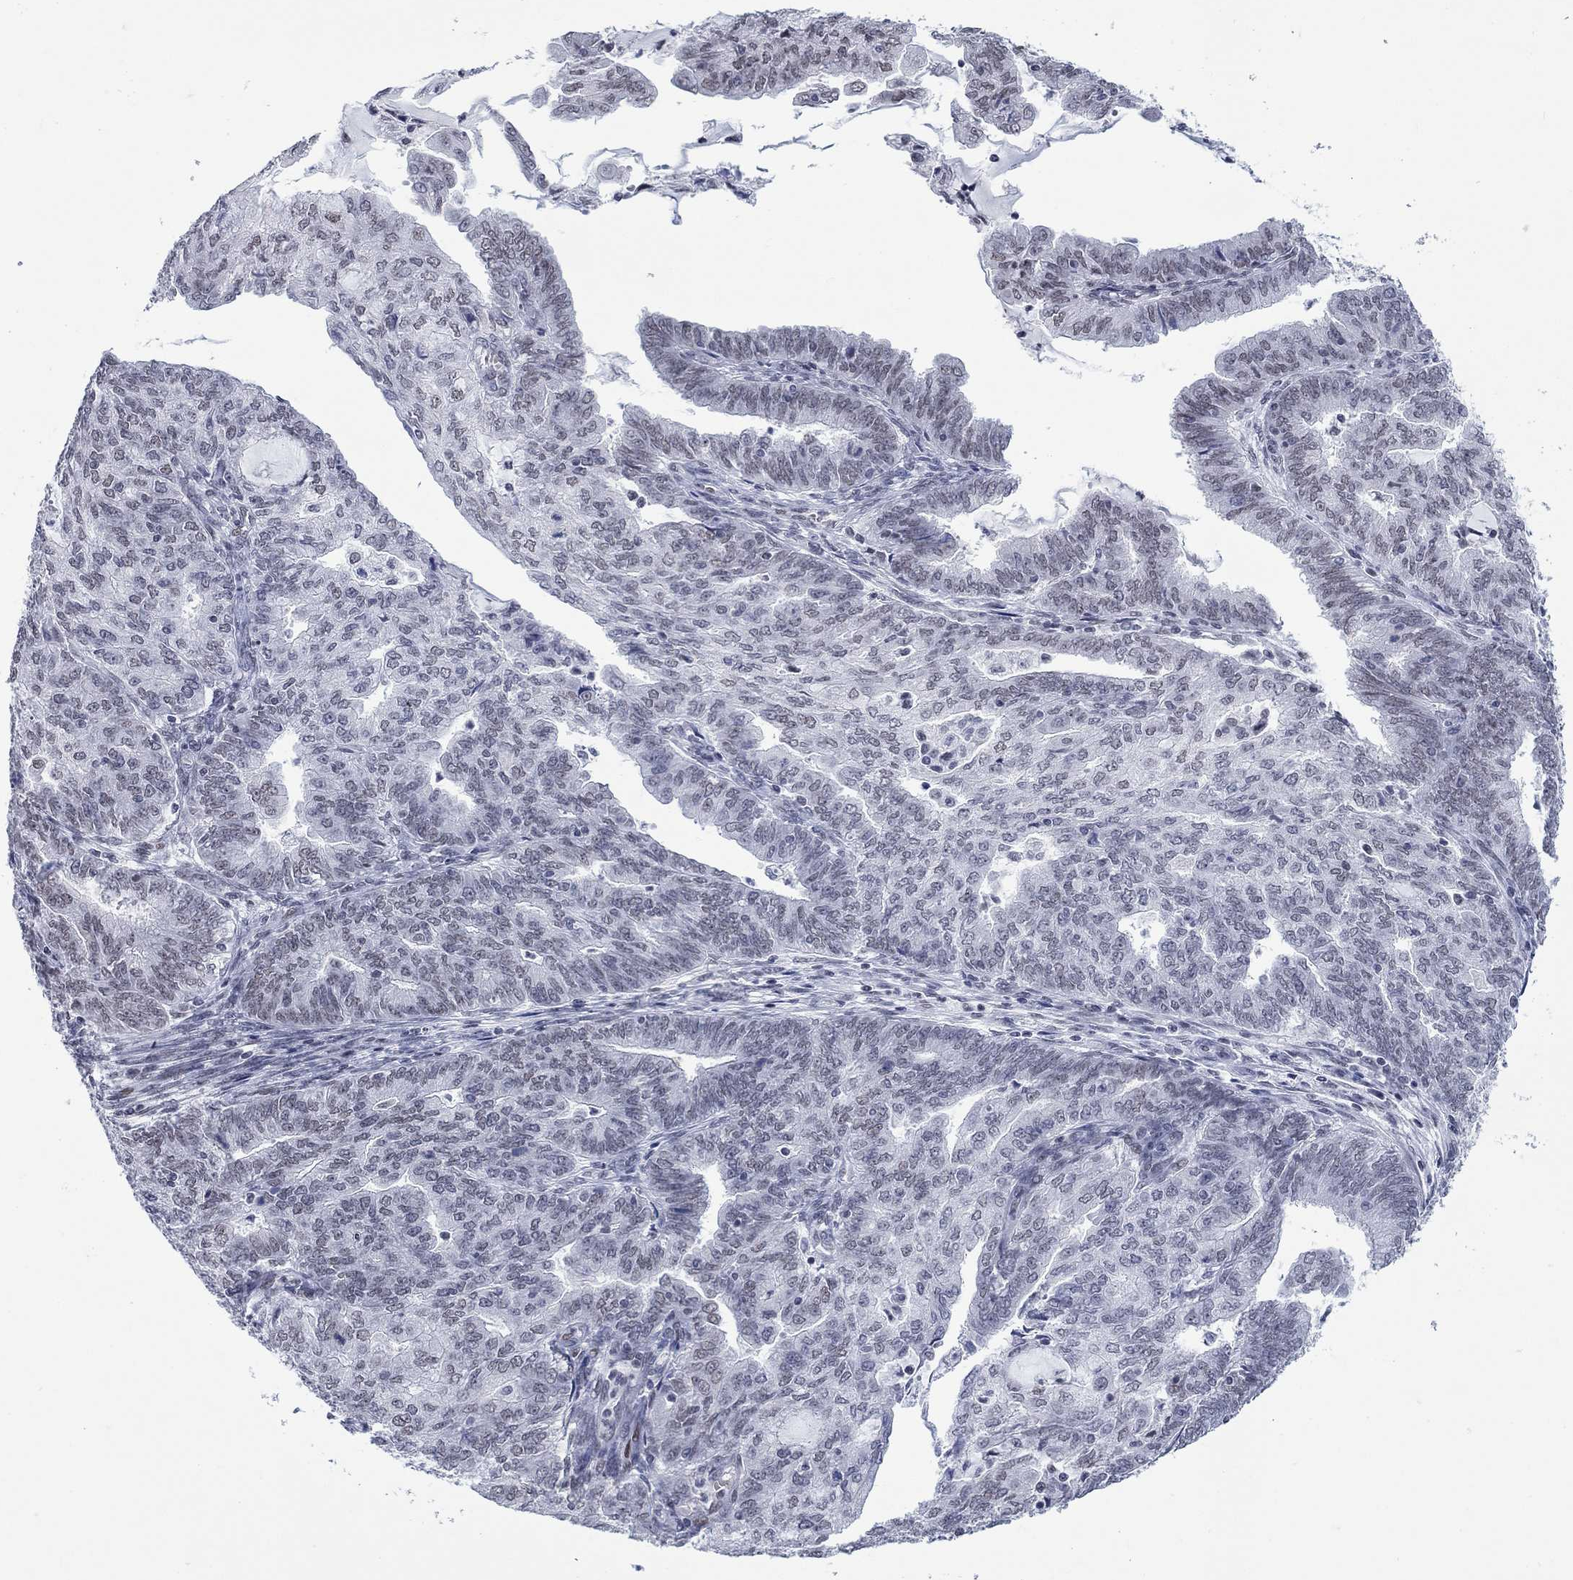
{"staining": {"intensity": "negative", "quantity": "none", "location": "none"}, "tissue": "endometrial cancer", "cell_type": "Tumor cells", "image_type": "cancer", "snomed": [{"axis": "morphology", "description": "Adenocarcinoma, NOS"}, {"axis": "topography", "description": "Endometrium"}], "caption": "The image reveals no significant positivity in tumor cells of adenocarcinoma (endometrial).", "gene": "NPAS3", "patient": {"sex": "female", "age": 82}}